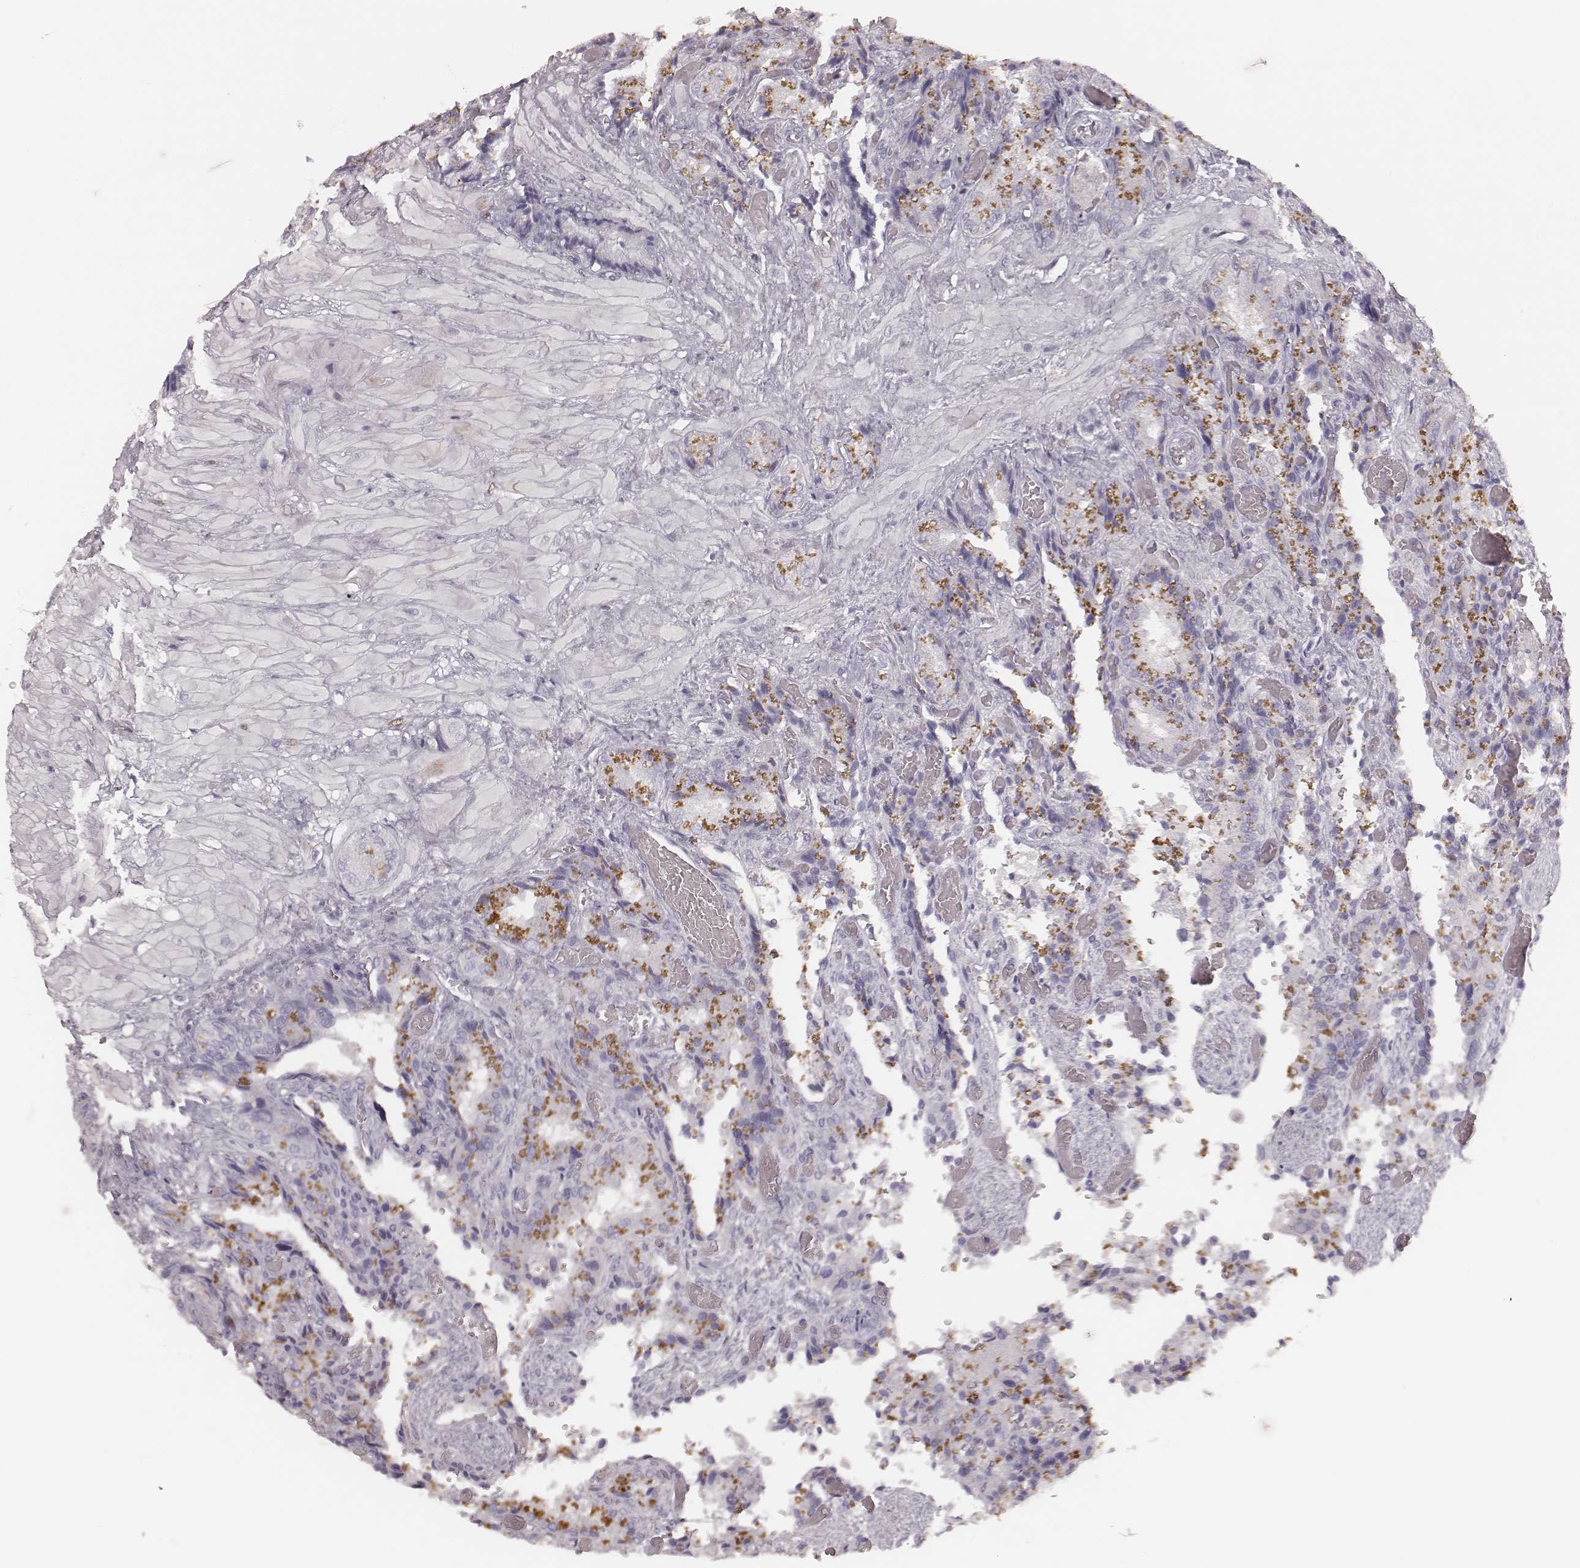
{"staining": {"intensity": "negative", "quantity": "none", "location": "none"}, "tissue": "seminal vesicle", "cell_type": "Glandular cells", "image_type": "normal", "snomed": [{"axis": "morphology", "description": "Normal tissue, NOS"}, {"axis": "topography", "description": "Seminal veicle"}], "caption": "This is a image of immunohistochemistry (IHC) staining of benign seminal vesicle, which shows no positivity in glandular cells.", "gene": "MSX1", "patient": {"sex": "male", "age": 57}}